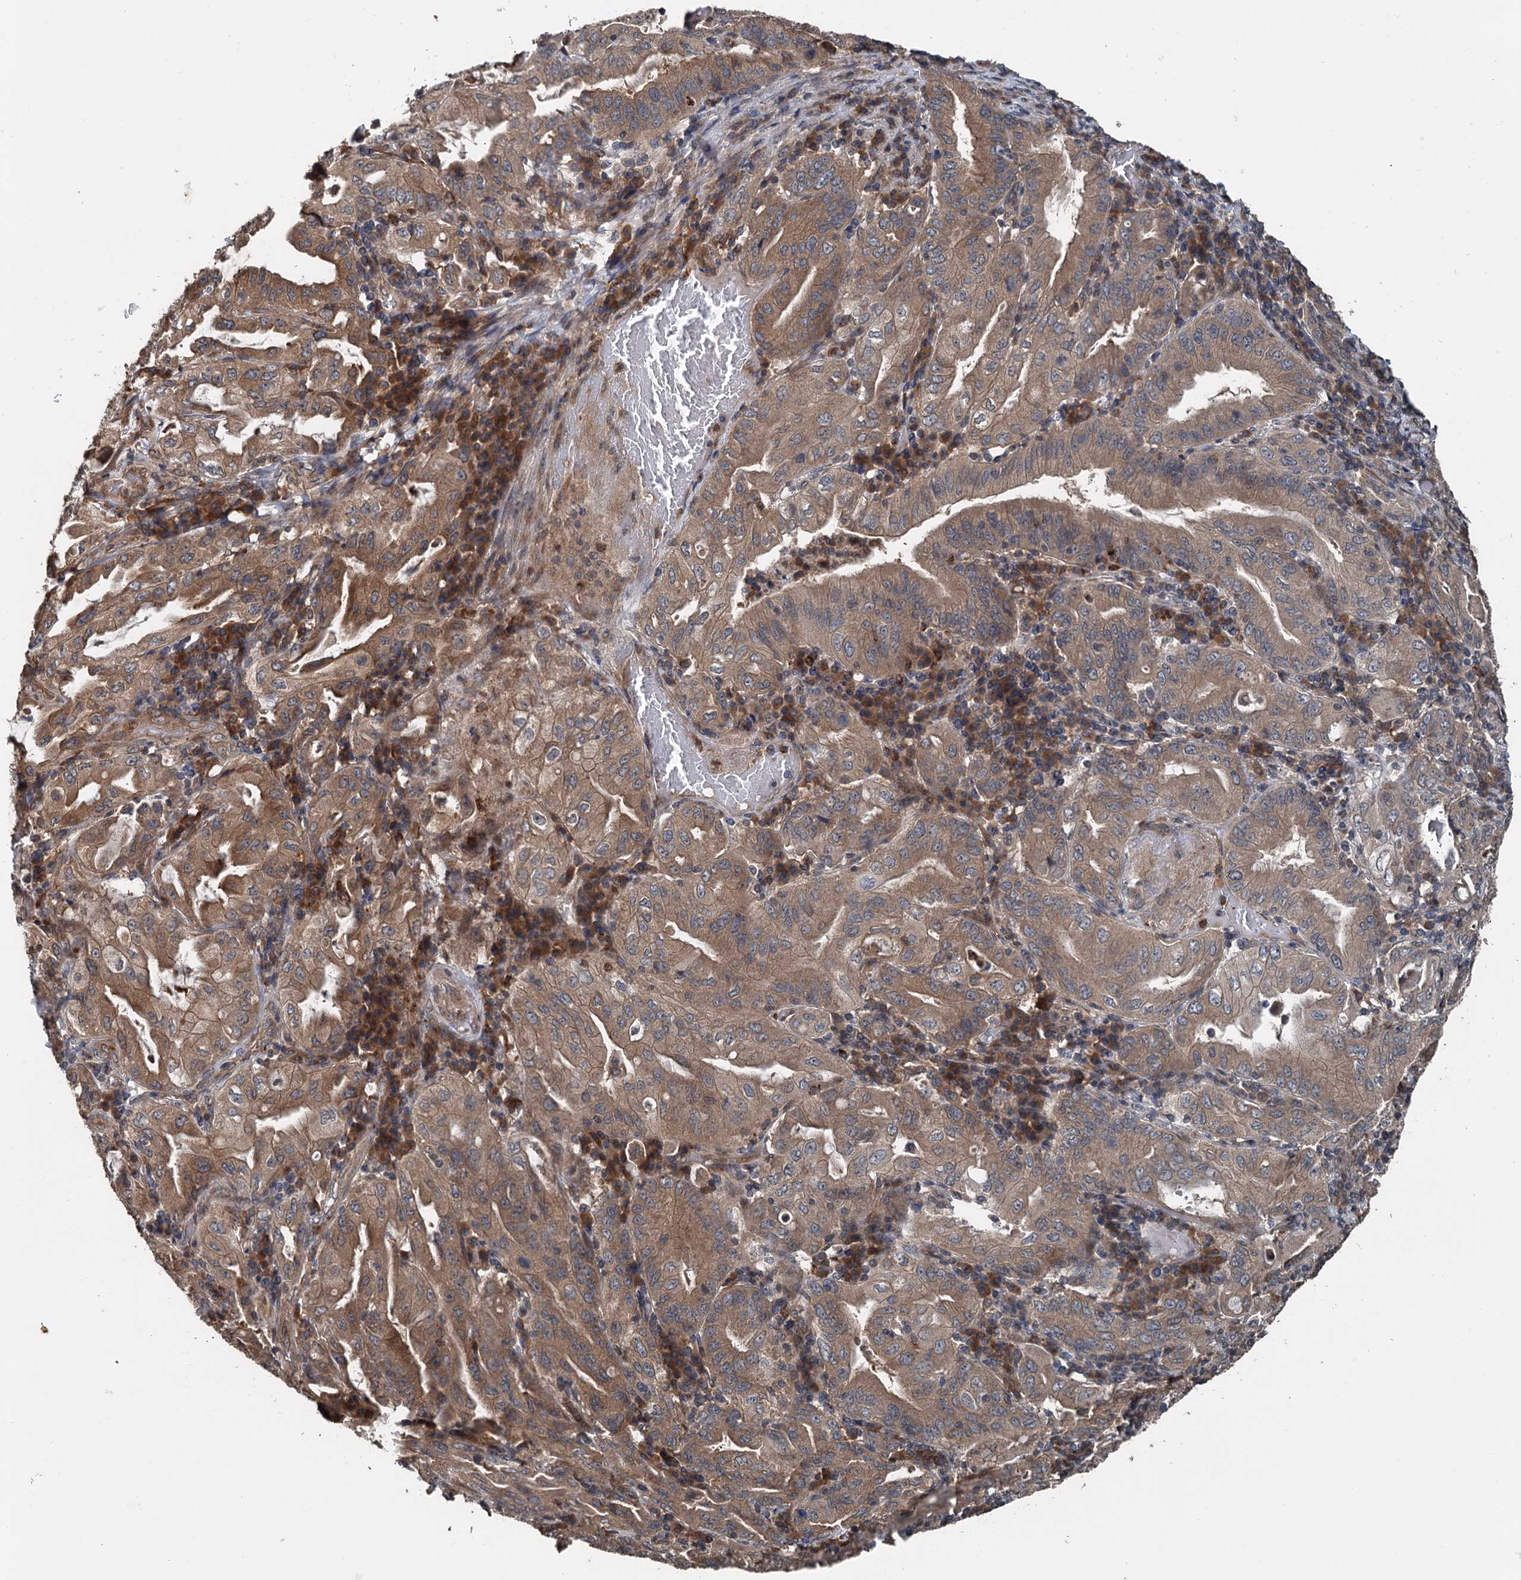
{"staining": {"intensity": "moderate", "quantity": ">75%", "location": "cytoplasmic/membranous"}, "tissue": "stomach cancer", "cell_type": "Tumor cells", "image_type": "cancer", "snomed": [{"axis": "morphology", "description": "Normal tissue, NOS"}, {"axis": "morphology", "description": "Adenocarcinoma, NOS"}, {"axis": "topography", "description": "Esophagus"}, {"axis": "topography", "description": "Stomach, upper"}, {"axis": "topography", "description": "Peripheral nerve tissue"}], "caption": "Brown immunohistochemical staining in human adenocarcinoma (stomach) demonstrates moderate cytoplasmic/membranous expression in approximately >75% of tumor cells.", "gene": "N4BP2L2", "patient": {"sex": "male", "age": 62}}